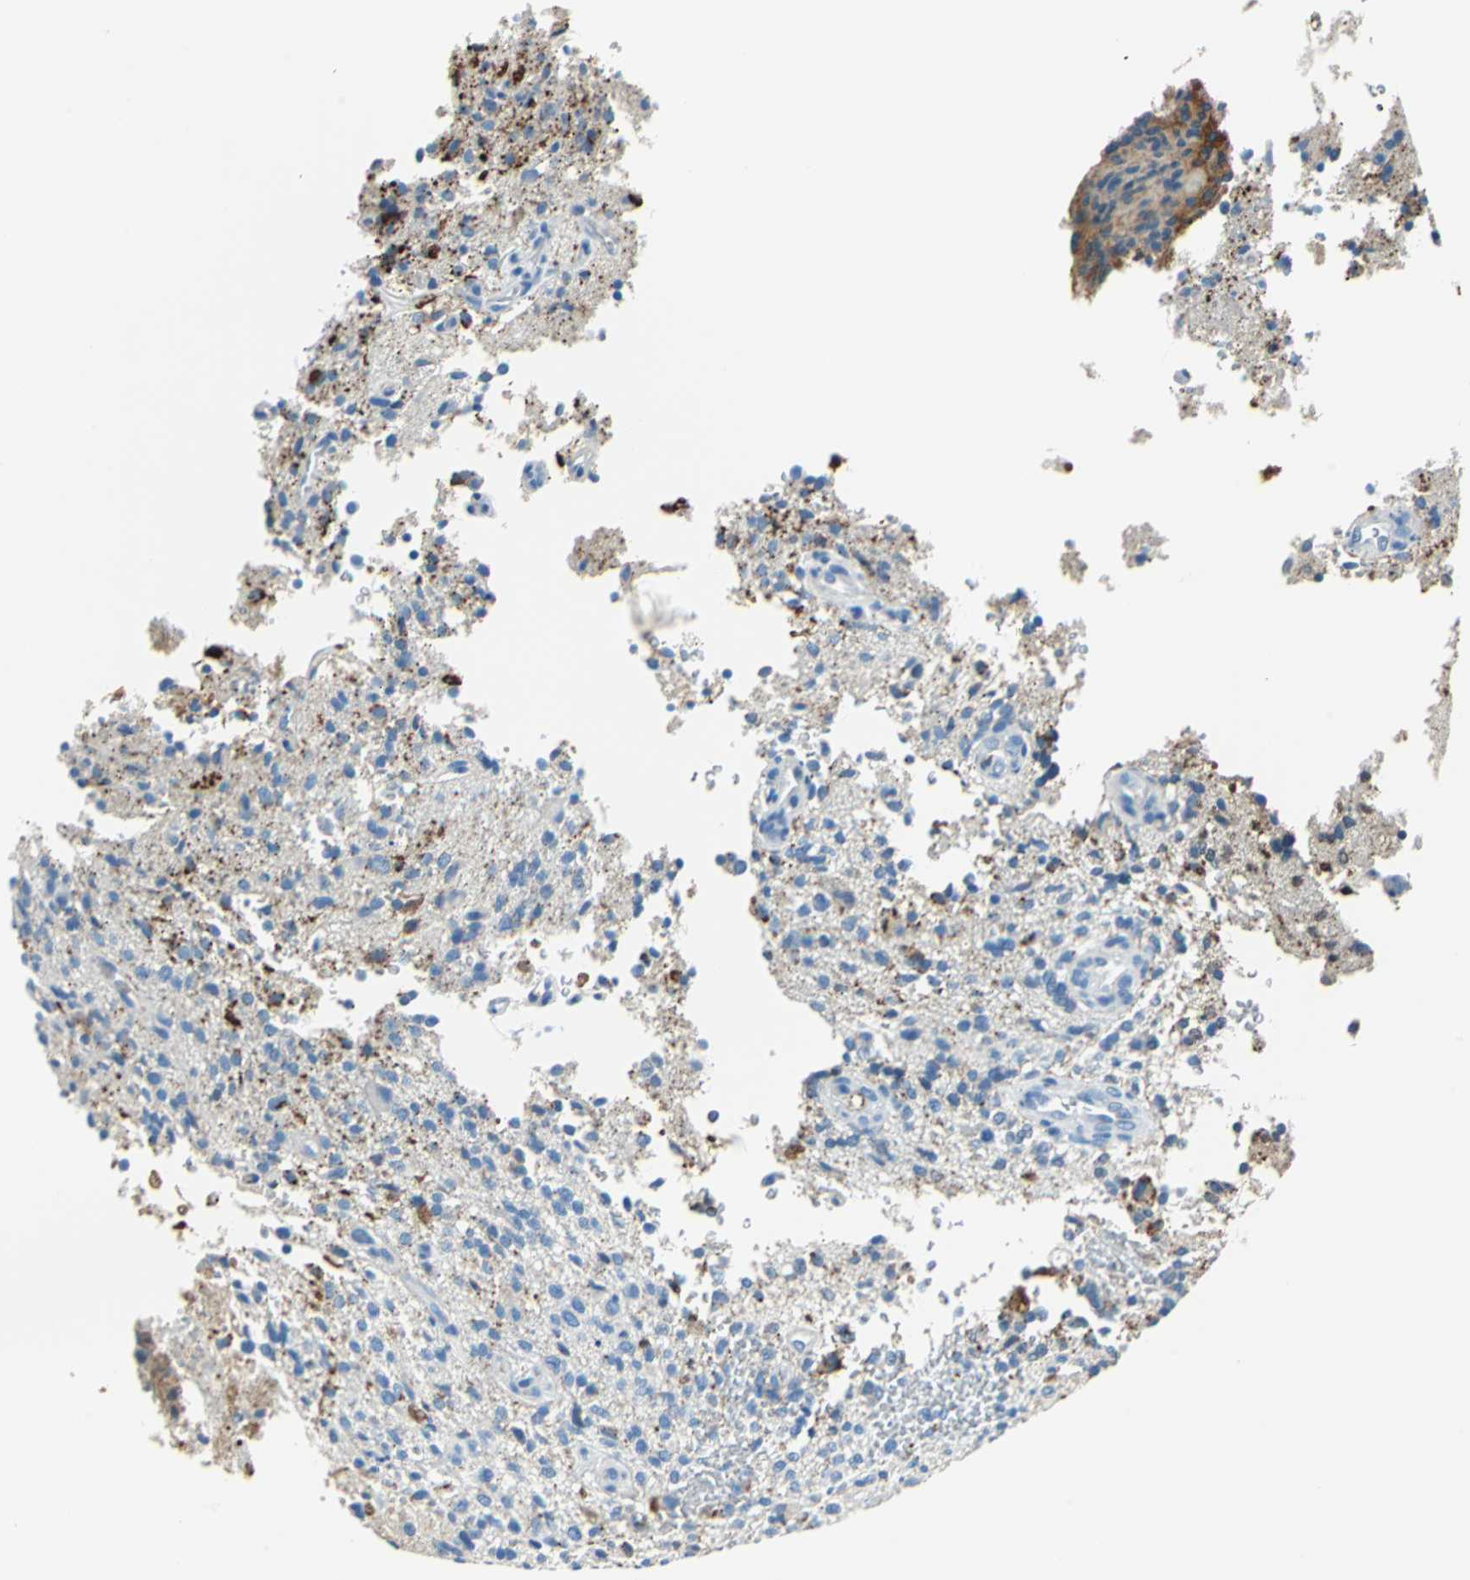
{"staining": {"intensity": "moderate", "quantity": "25%-75%", "location": "cytoplasmic/membranous"}, "tissue": "glioma", "cell_type": "Tumor cells", "image_type": "cancer", "snomed": [{"axis": "morphology", "description": "Normal tissue, NOS"}, {"axis": "morphology", "description": "Glioma, malignant, High grade"}, {"axis": "topography", "description": "Cerebral cortex"}], "caption": "This is an image of immunohistochemistry staining of malignant glioma (high-grade), which shows moderate positivity in the cytoplasmic/membranous of tumor cells.", "gene": "ALB", "patient": {"sex": "male", "age": 75}}